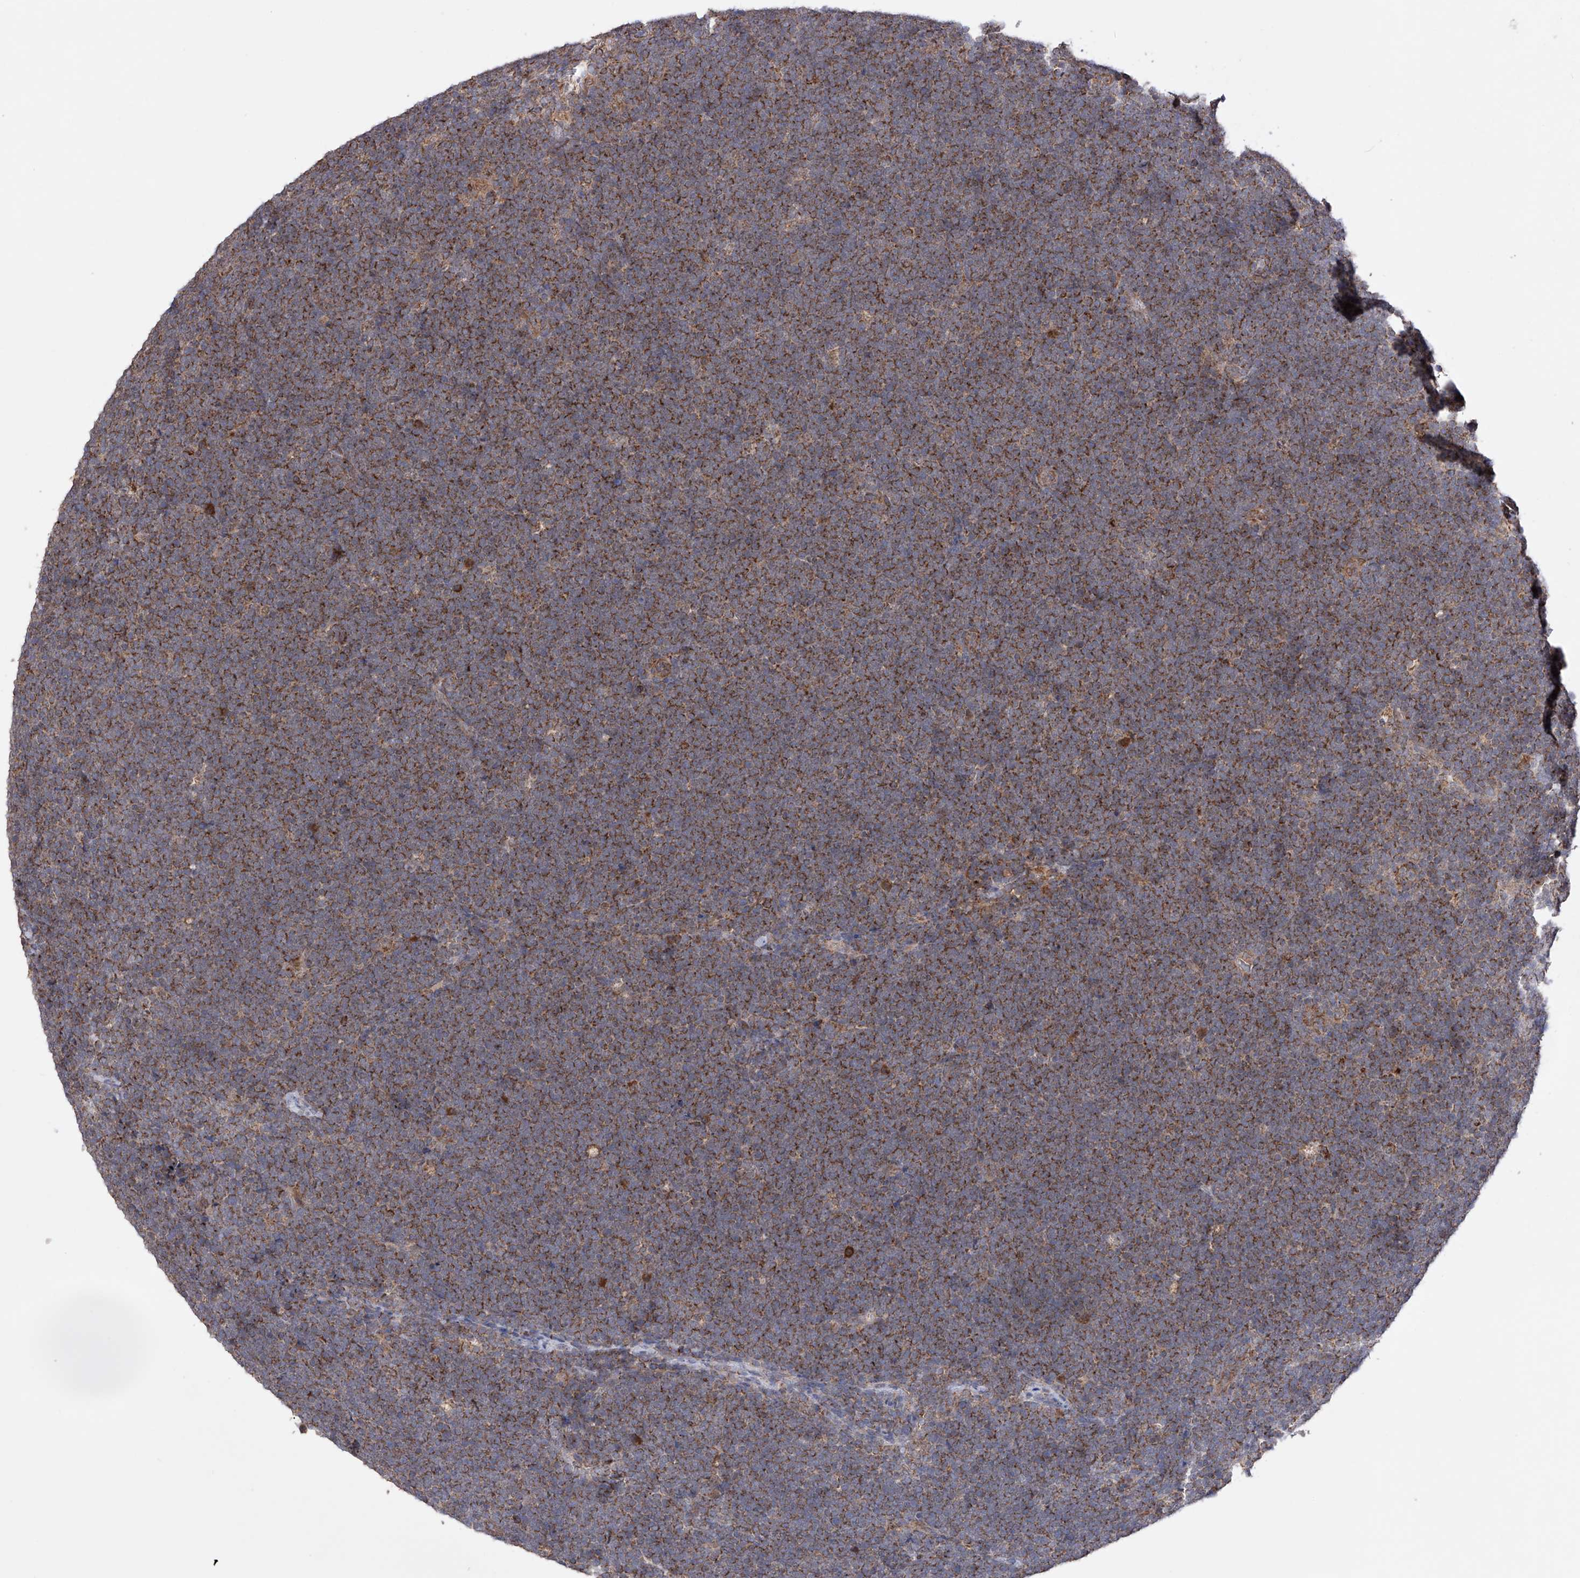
{"staining": {"intensity": "moderate", "quantity": ">75%", "location": "cytoplasmic/membranous"}, "tissue": "lymphoma", "cell_type": "Tumor cells", "image_type": "cancer", "snomed": [{"axis": "morphology", "description": "Malignant lymphoma, non-Hodgkin's type, High grade"}, {"axis": "topography", "description": "Lymph node"}], "caption": "This micrograph exhibits immunohistochemistry staining of human malignant lymphoma, non-Hodgkin's type (high-grade), with medium moderate cytoplasmic/membranous expression in approximately >75% of tumor cells.", "gene": "SDHAF4", "patient": {"sex": "male", "age": 13}}